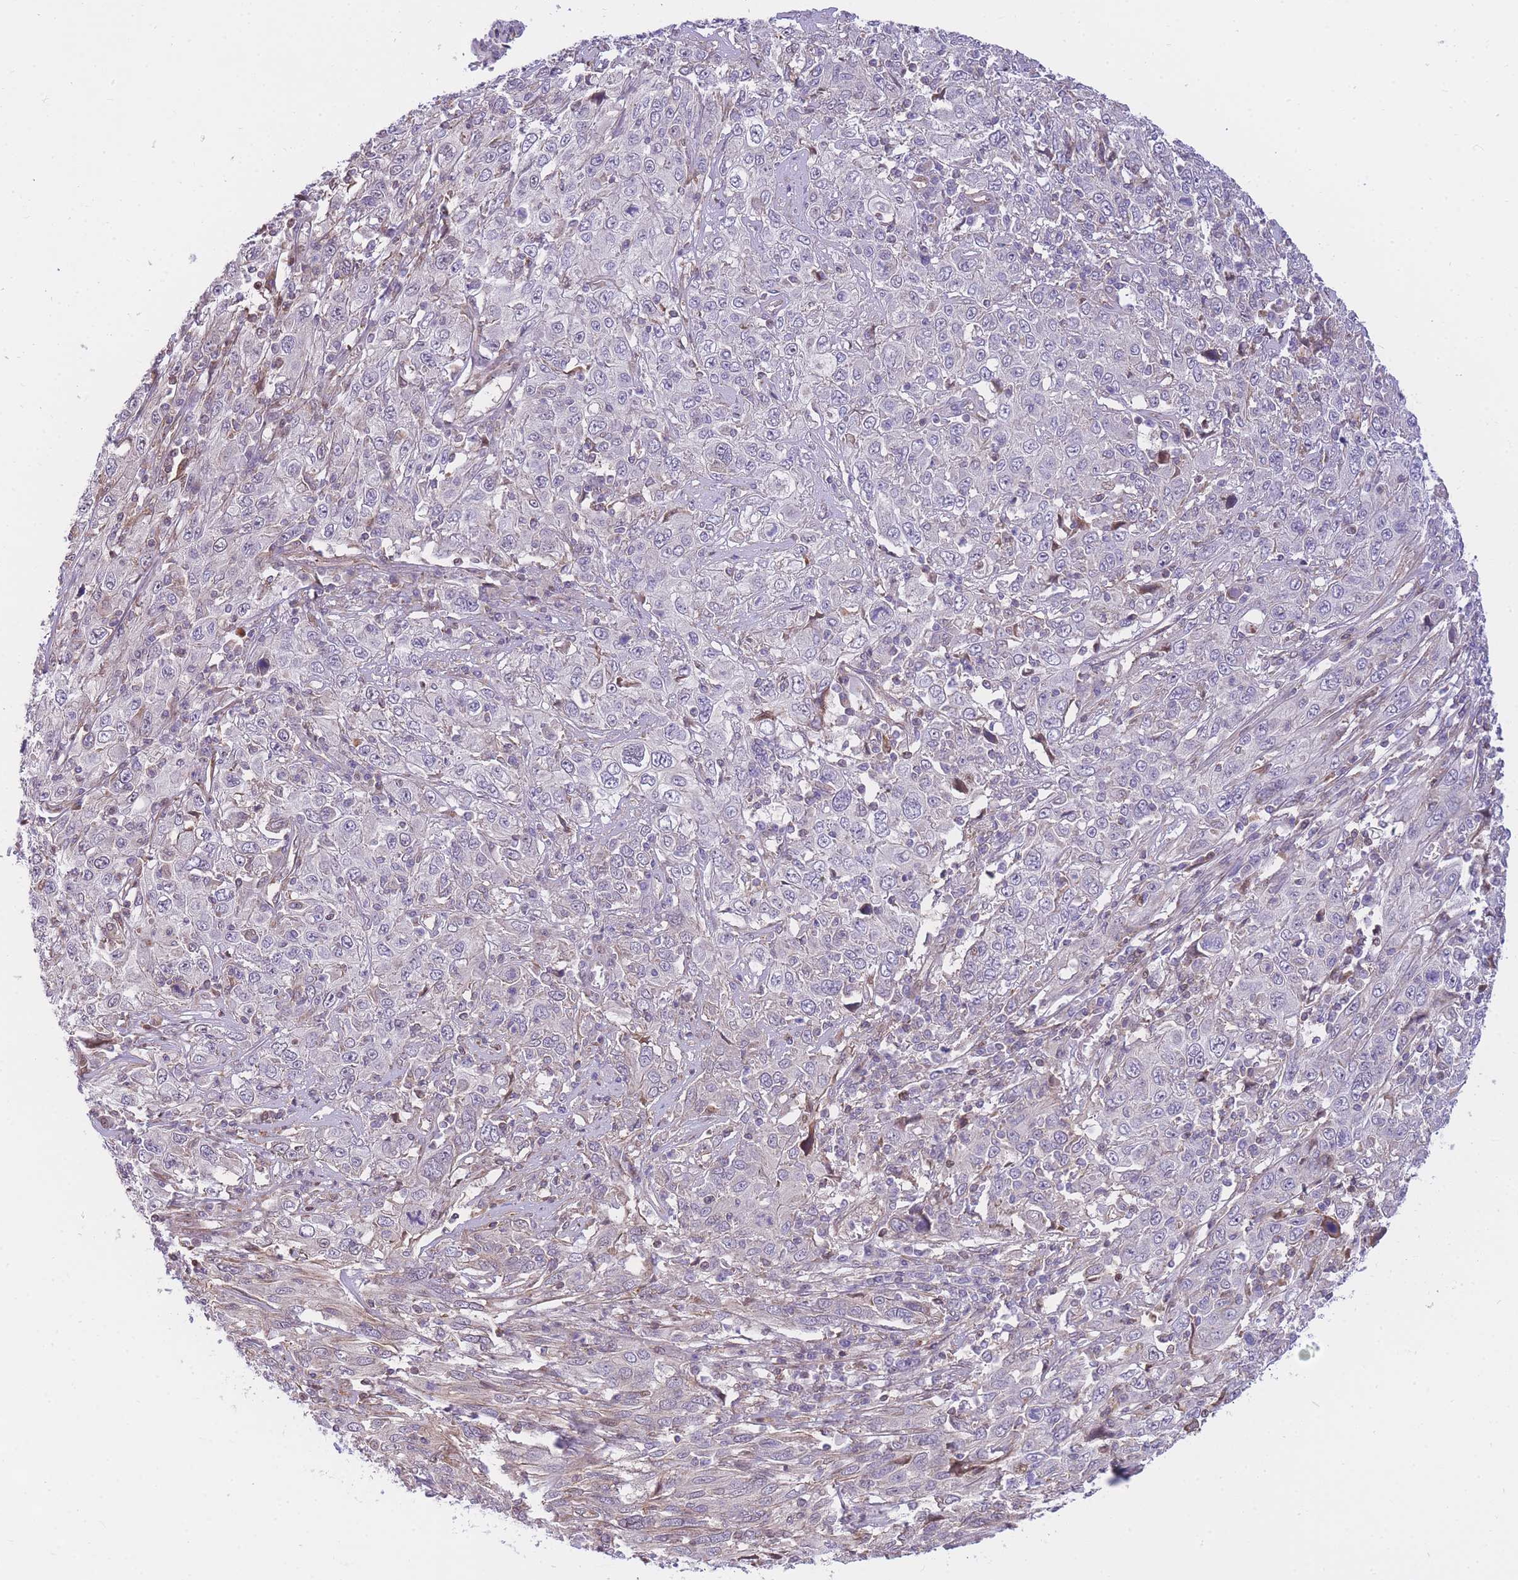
{"staining": {"intensity": "negative", "quantity": "none", "location": "none"}, "tissue": "cervical cancer", "cell_type": "Tumor cells", "image_type": "cancer", "snomed": [{"axis": "morphology", "description": "Squamous cell carcinoma, NOS"}, {"axis": "topography", "description": "Cervix"}], "caption": "Cervical cancer was stained to show a protein in brown. There is no significant positivity in tumor cells.", "gene": "S100PBP", "patient": {"sex": "female", "age": 46}}